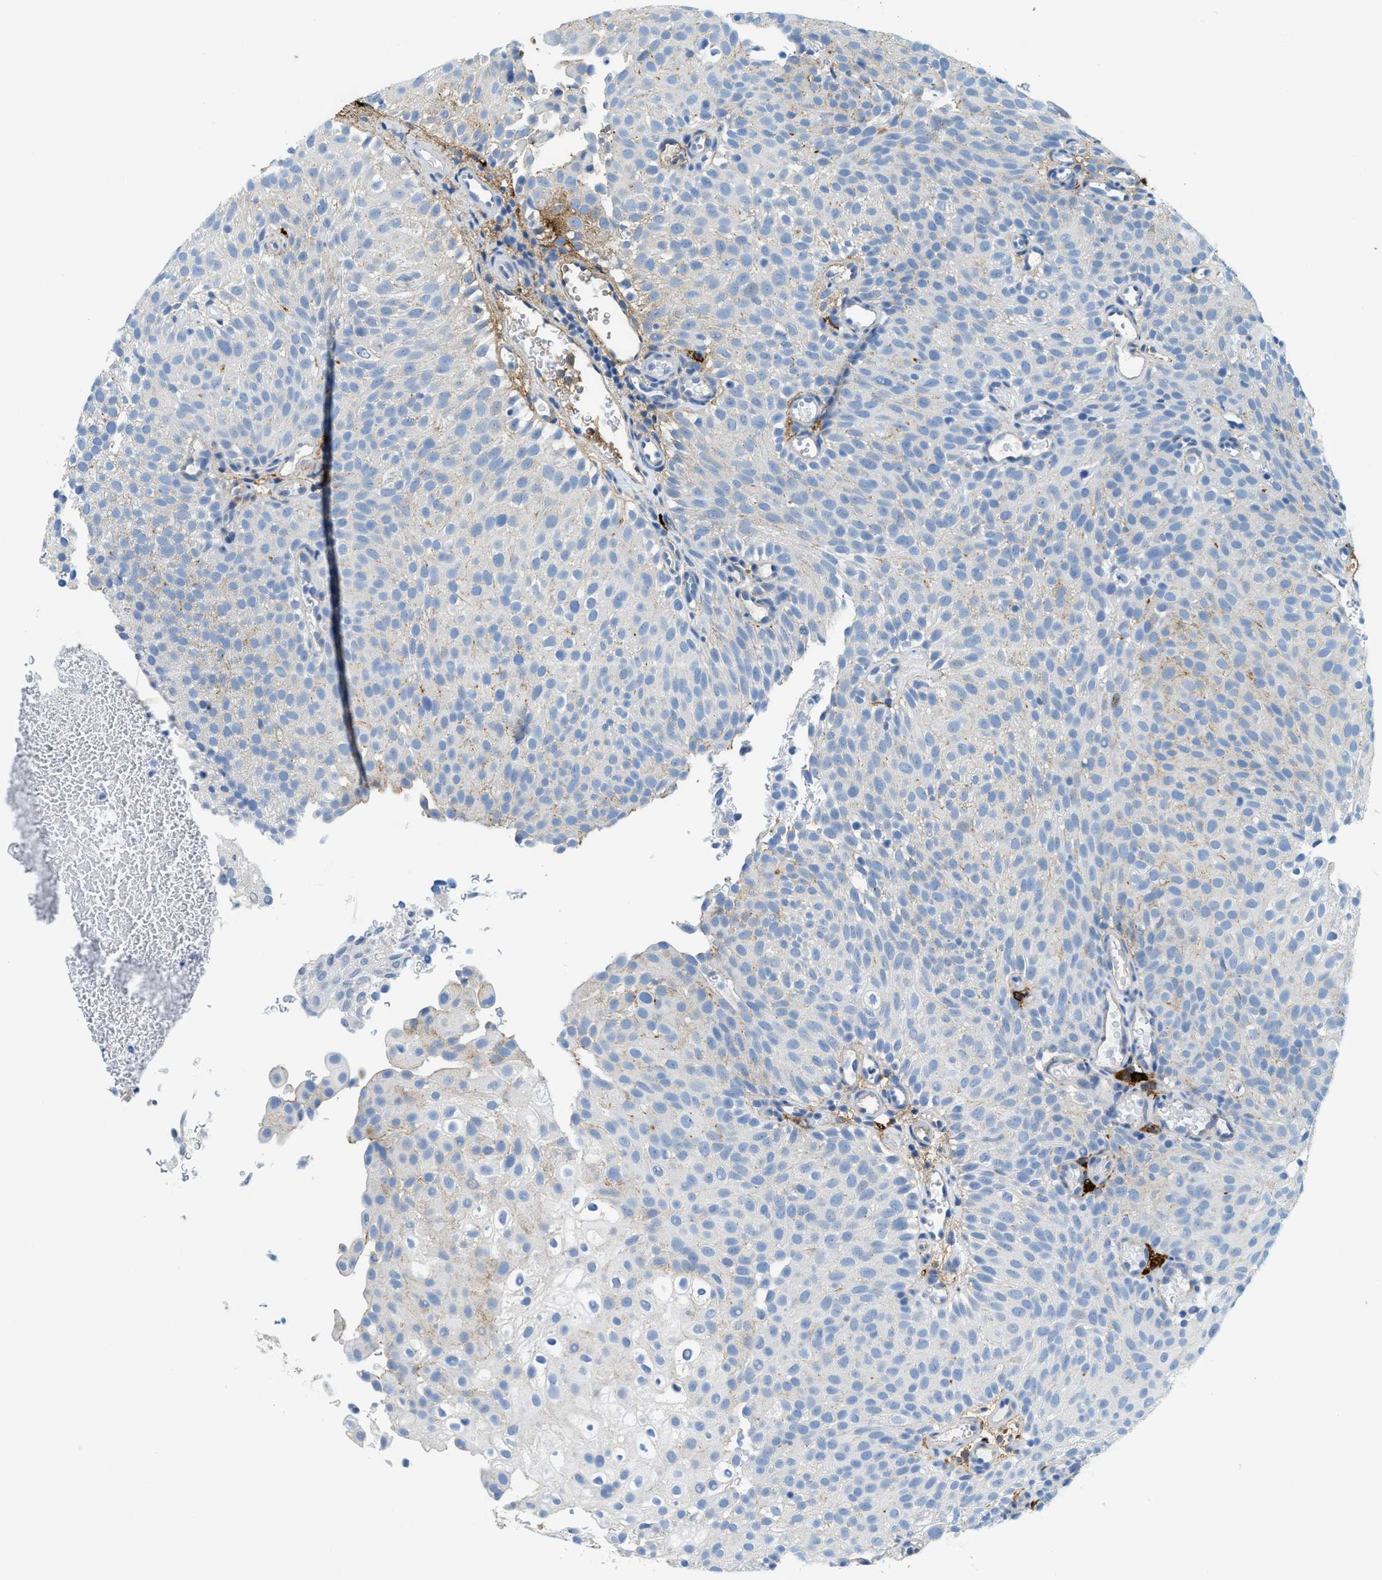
{"staining": {"intensity": "weak", "quantity": "25%-75%", "location": "cytoplasmic/membranous"}, "tissue": "urothelial cancer", "cell_type": "Tumor cells", "image_type": "cancer", "snomed": [{"axis": "morphology", "description": "Urothelial carcinoma, Low grade"}, {"axis": "topography", "description": "Urinary bladder"}], "caption": "Weak cytoplasmic/membranous positivity is present in approximately 25%-75% of tumor cells in low-grade urothelial carcinoma.", "gene": "TPSAB1", "patient": {"sex": "male", "age": 78}}